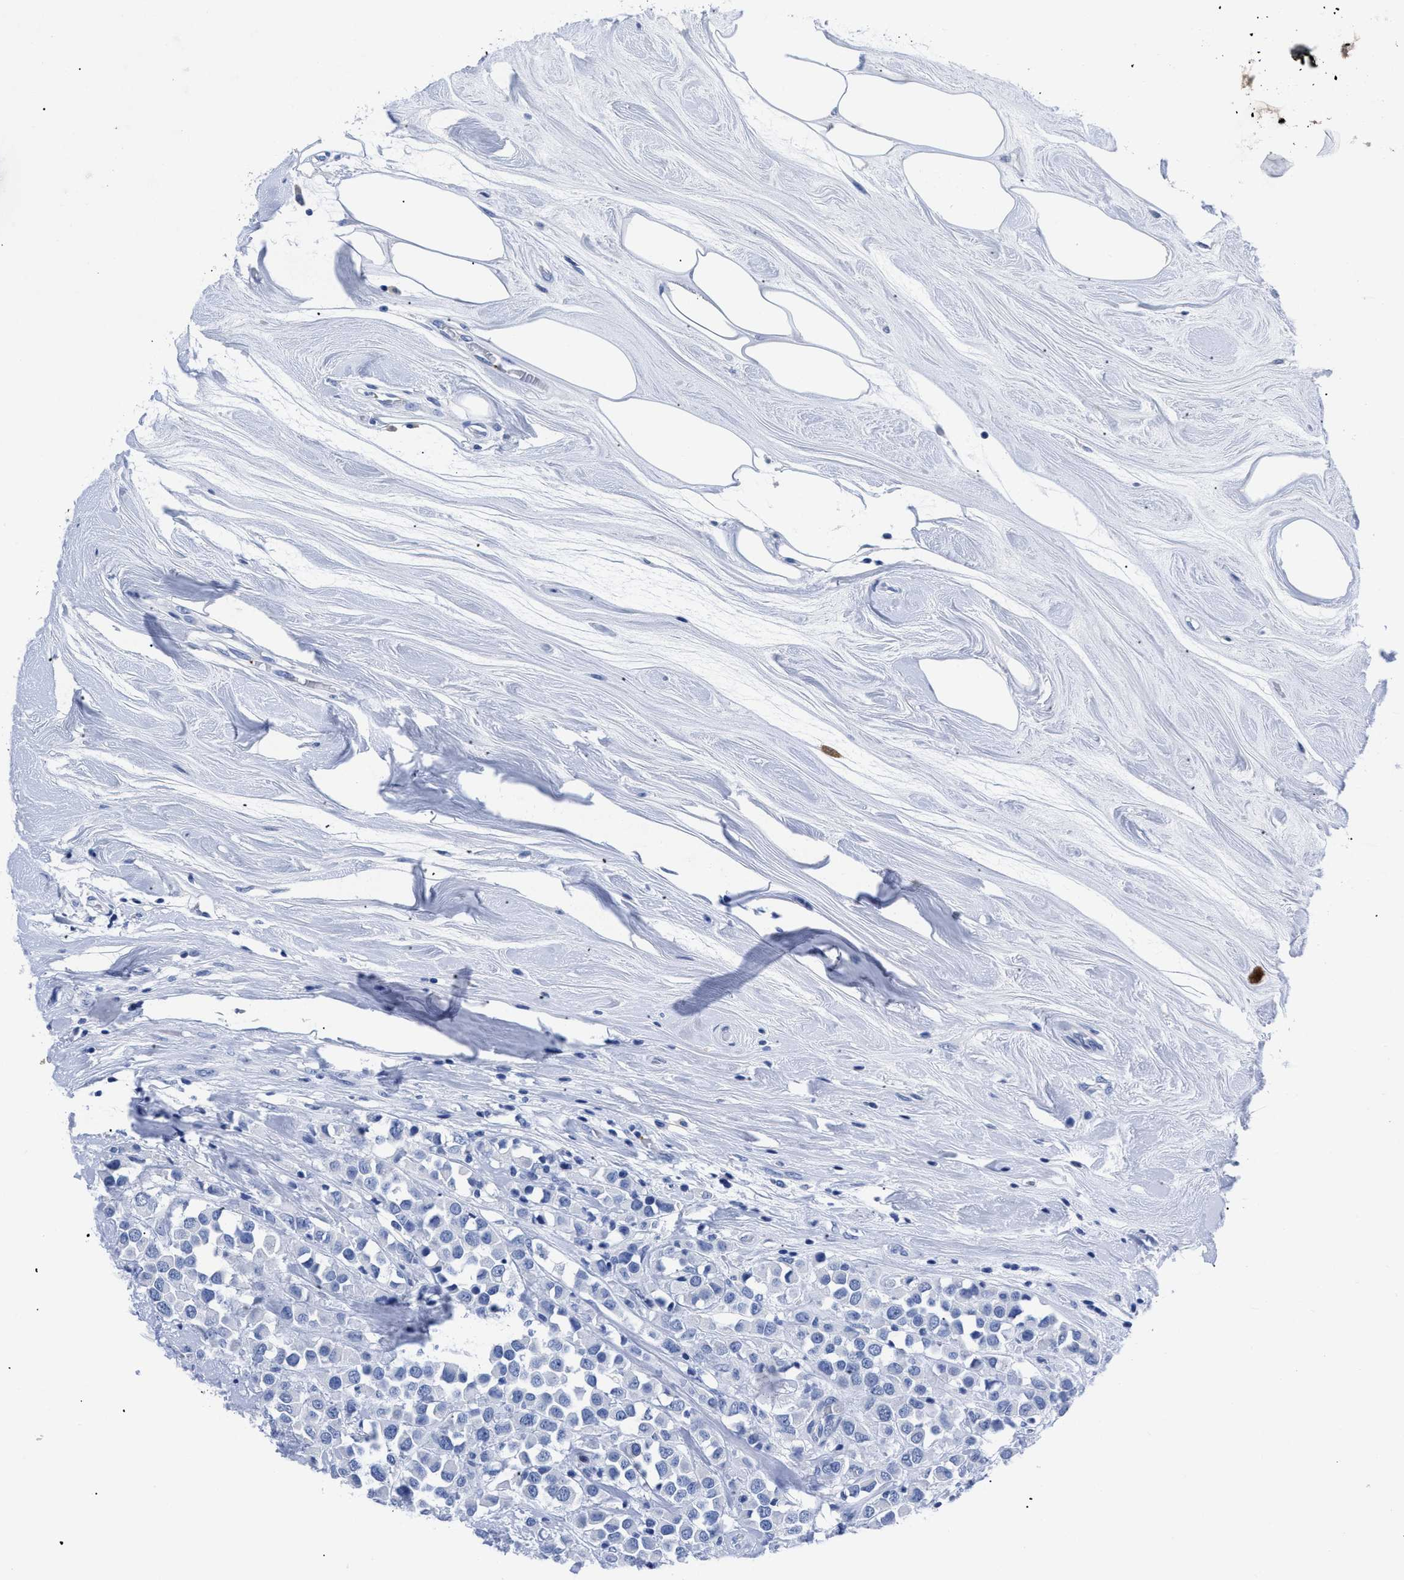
{"staining": {"intensity": "negative", "quantity": "none", "location": "none"}, "tissue": "breast cancer", "cell_type": "Tumor cells", "image_type": "cancer", "snomed": [{"axis": "morphology", "description": "Duct carcinoma"}, {"axis": "topography", "description": "Breast"}], "caption": "A high-resolution histopathology image shows immunohistochemistry (IHC) staining of breast intraductal carcinoma, which reveals no significant expression in tumor cells. (DAB immunohistochemistry, high magnification).", "gene": "TREML1", "patient": {"sex": "female", "age": 61}}